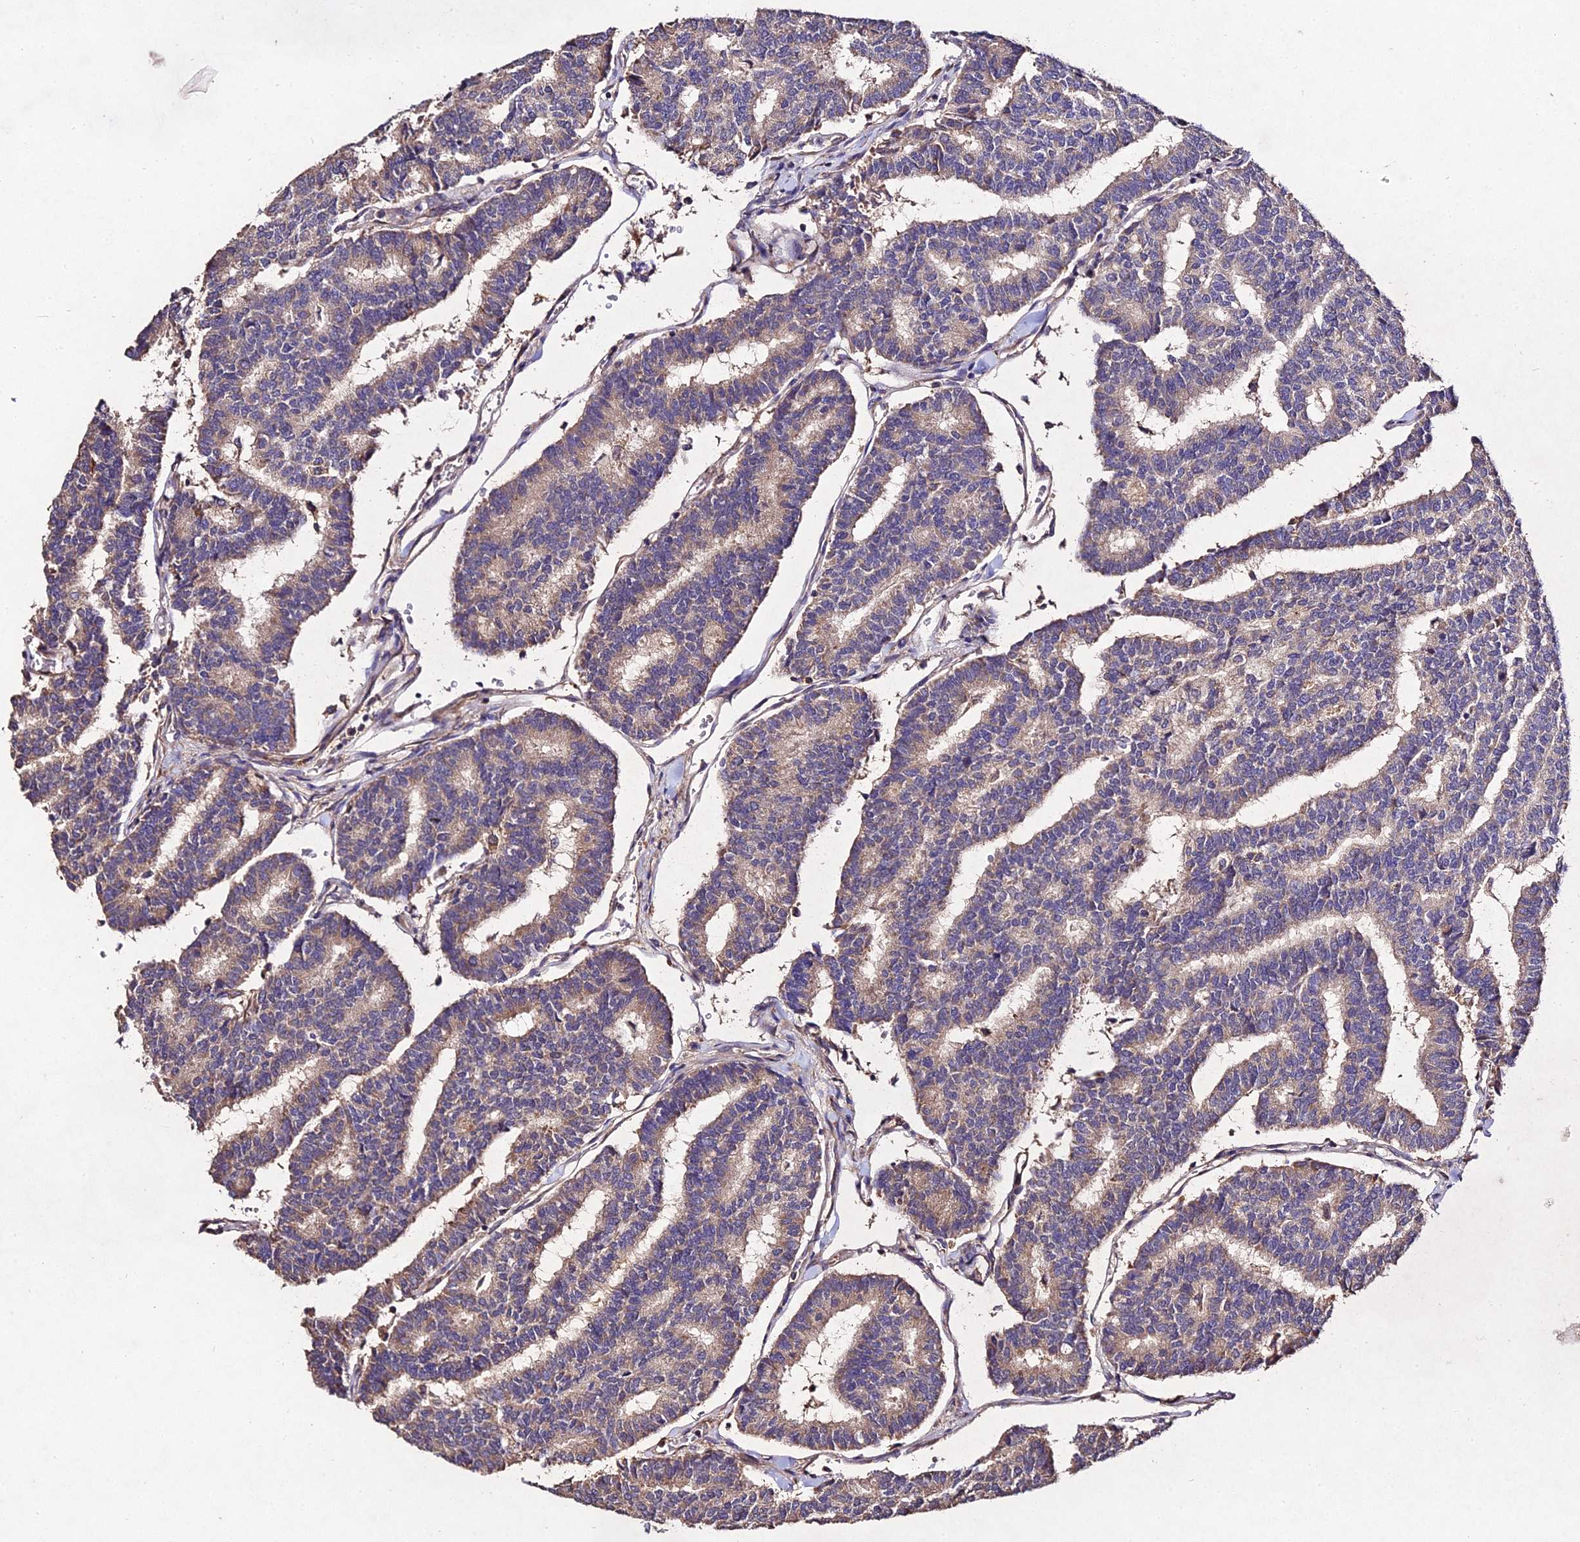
{"staining": {"intensity": "moderate", "quantity": ">75%", "location": "cytoplasmic/membranous"}, "tissue": "thyroid cancer", "cell_type": "Tumor cells", "image_type": "cancer", "snomed": [{"axis": "morphology", "description": "Papillary adenocarcinoma, NOS"}, {"axis": "topography", "description": "Thyroid gland"}], "caption": "The histopathology image shows immunohistochemical staining of thyroid papillary adenocarcinoma. There is moderate cytoplasmic/membranous staining is appreciated in about >75% of tumor cells.", "gene": "AP3M2", "patient": {"sex": "female", "age": 35}}